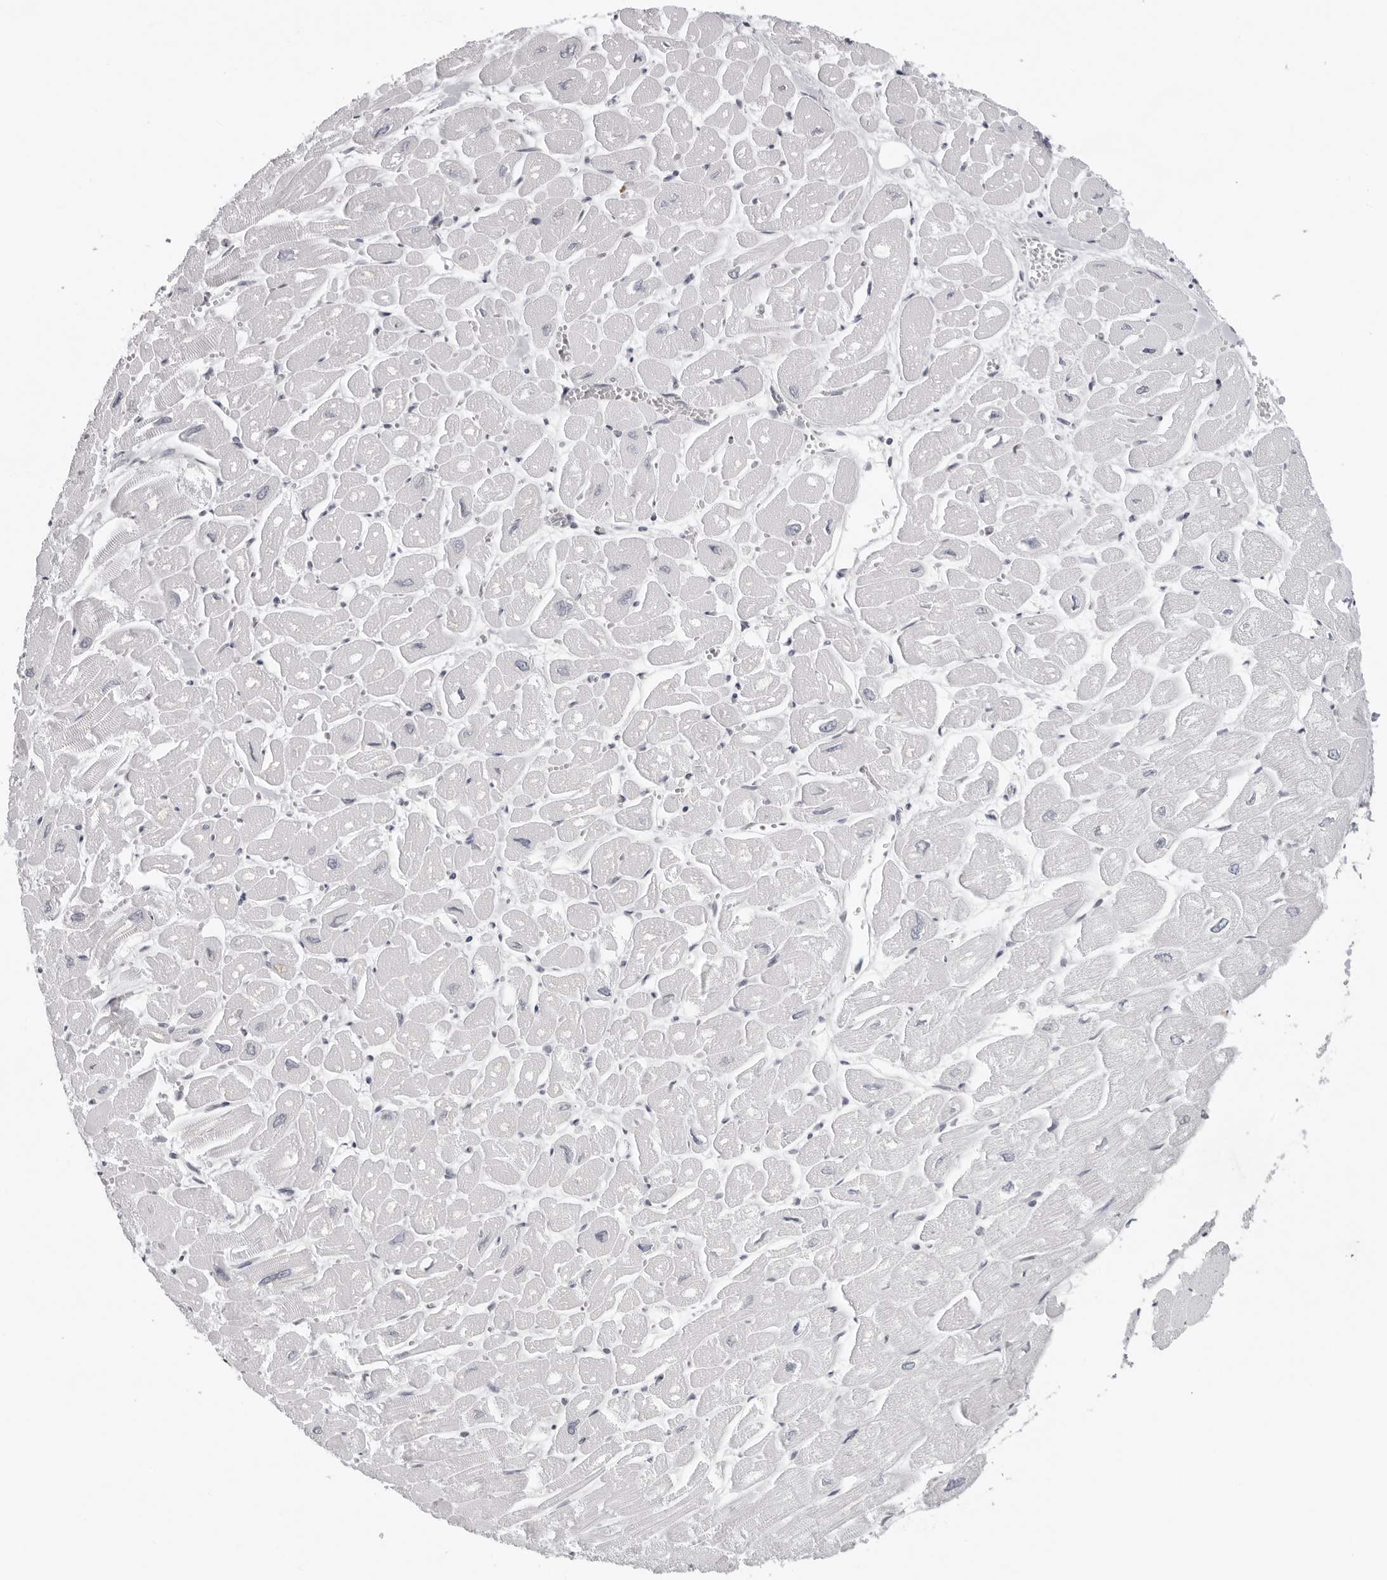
{"staining": {"intensity": "negative", "quantity": "none", "location": "none"}, "tissue": "heart muscle", "cell_type": "Cardiomyocytes", "image_type": "normal", "snomed": [{"axis": "morphology", "description": "Normal tissue, NOS"}, {"axis": "topography", "description": "Heart"}], "caption": "A high-resolution photomicrograph shows immunohistochemistry (IHC) staining of unremarkable heart muscle, which exhibits no significant expression in cardiomyocytes.", "gene": "CASP7", "patient": {"sex": "male", "age": 54}}